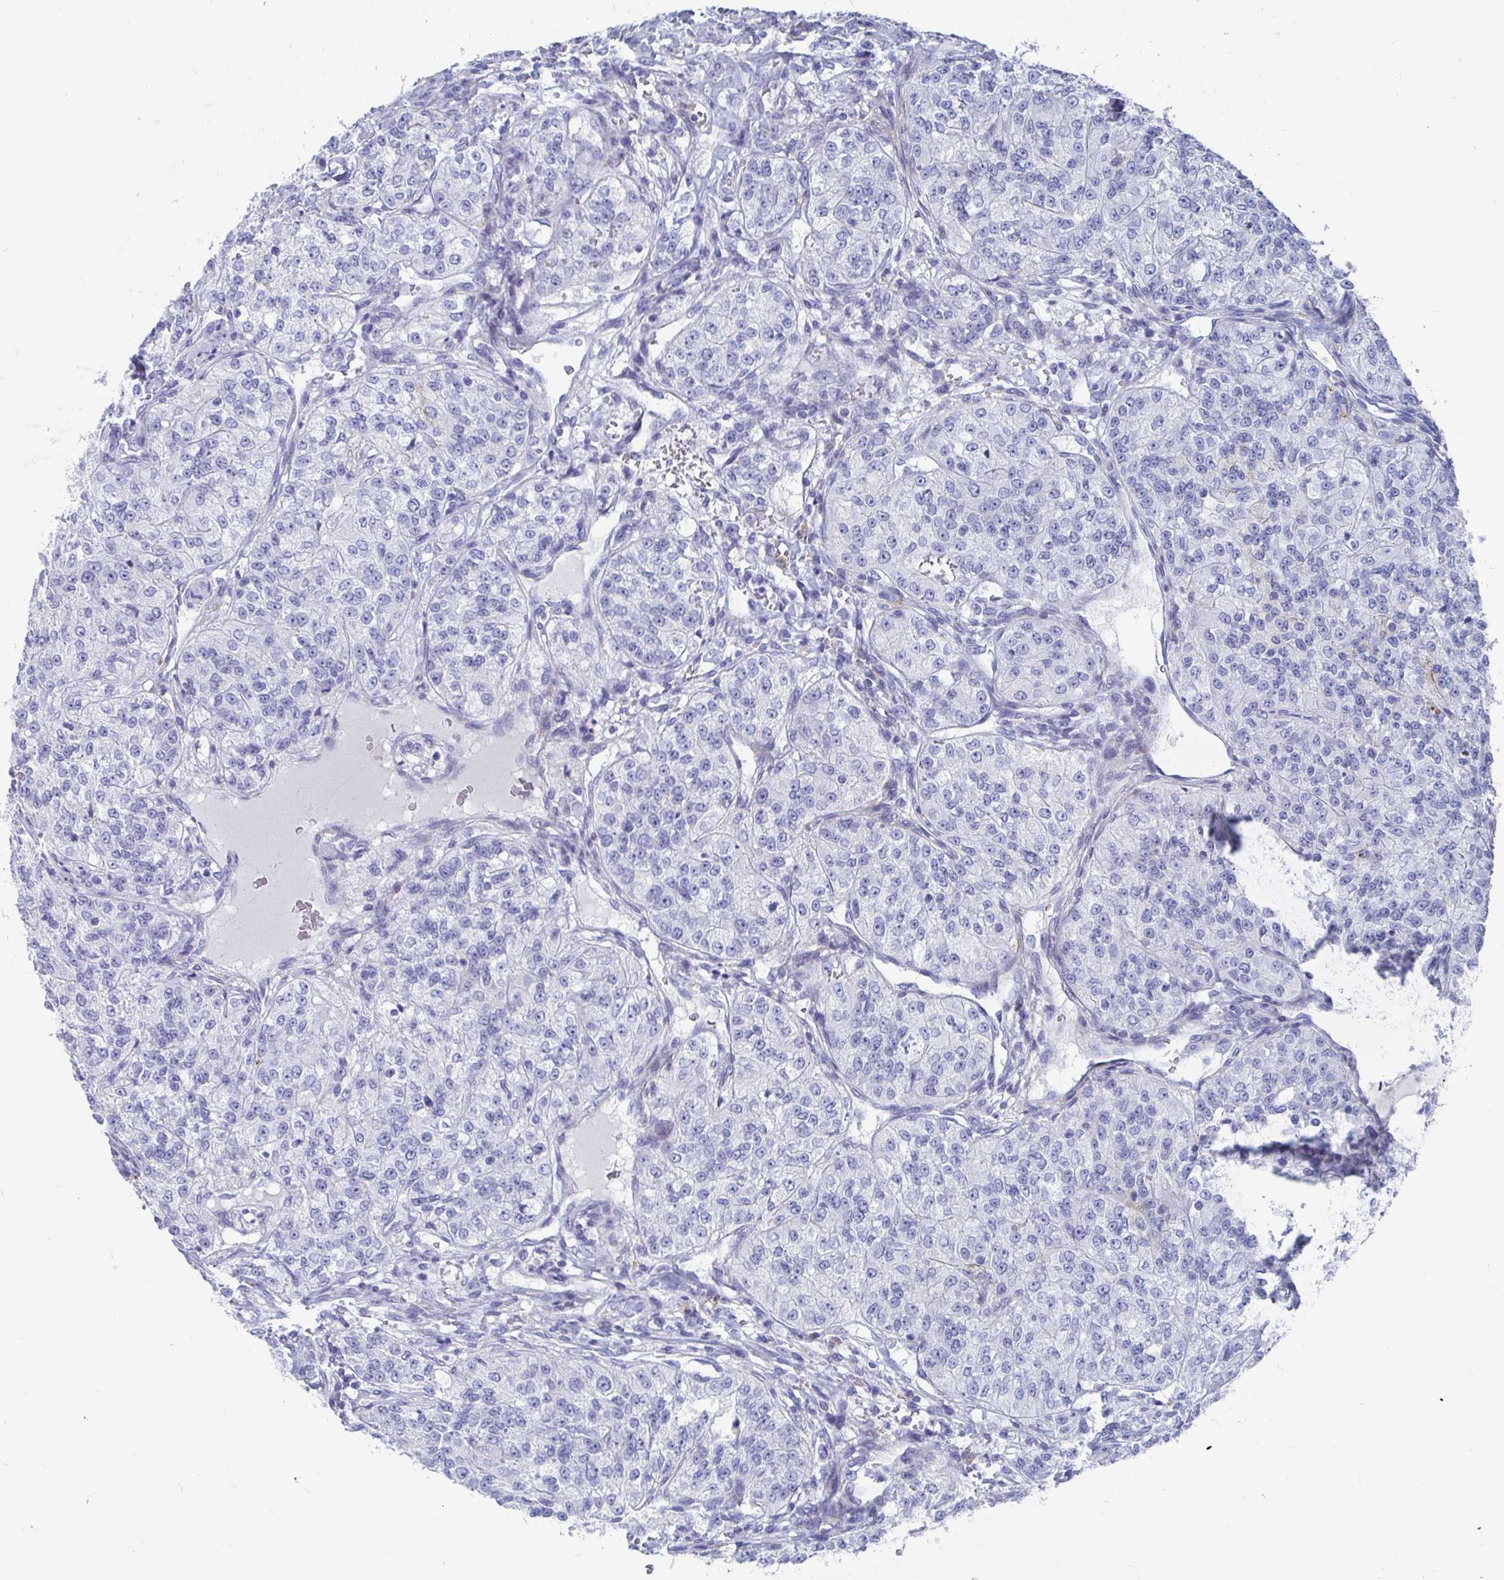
{"staining": {"intensity": "negative", "quantity": "none", "location": "none"}, "tissue": "renal cancer", "cell_type": "Tumor cells", "image_type": "cancer", "snomed": [{"axis": "morphology", "description": "Adenocarcinoma, NOS"}, {"axis": "topography", "description": "Kidney"}], "caption": "An immunohistochemistry micrograph of renal adenocarcinoma is shown. There is no staining in tumor cells of renal adenocarcinoma.", "gene": "ZFP82", "patient": {"sex": "female", "age": 63}}